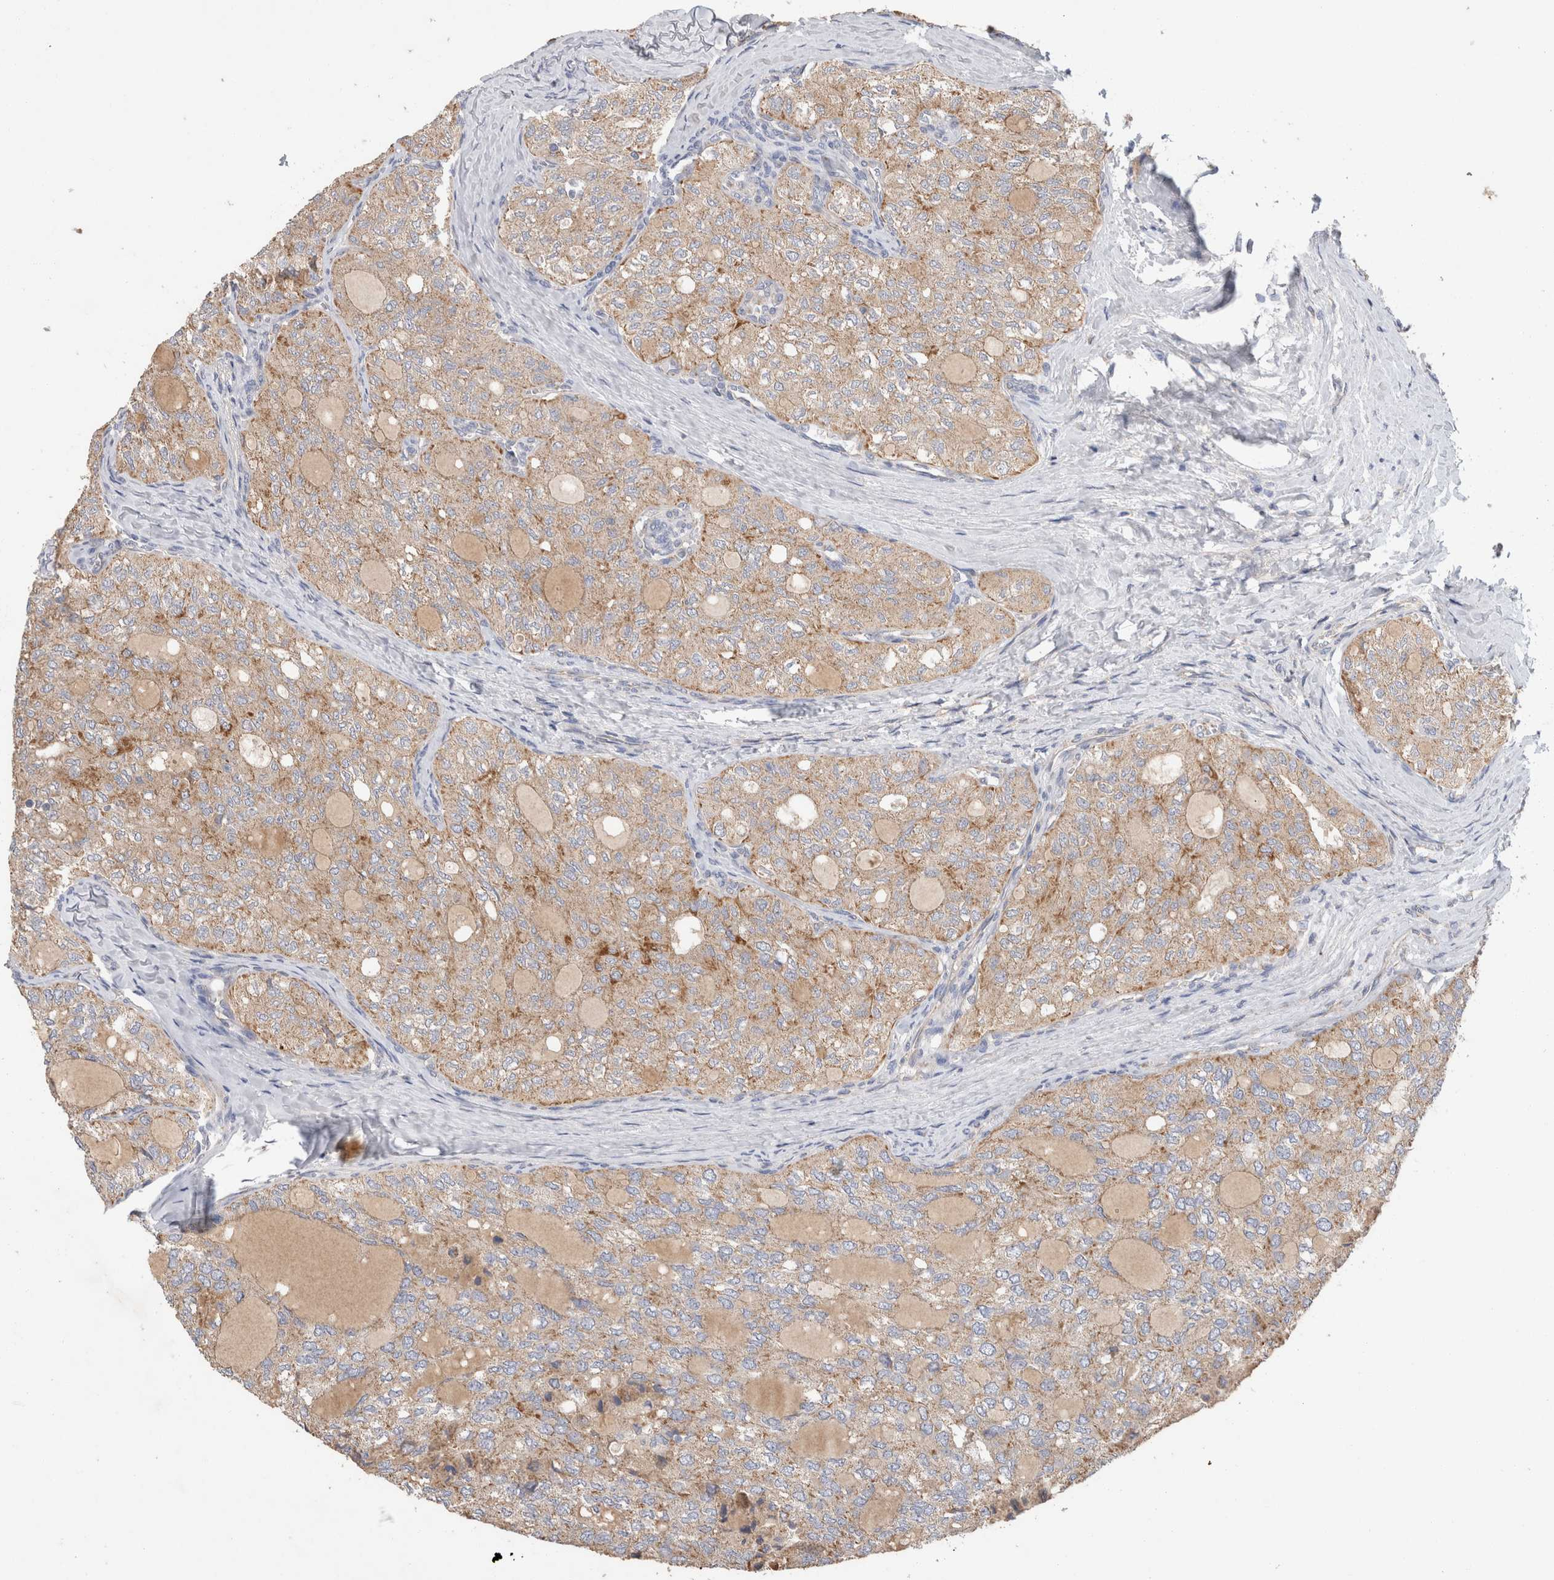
{"staining": {"intensity": "weak", "quantity": ">75%", "location": "cytoplasmic/membranous"}, "tissue": "thyroid cancer", "cell_type": "Tumor cells", "image_type": "cancer", "snomed": [{"axis": "morphology", "description": "Follicular adenoma carcinoma, NOS"}, {"axis": "topography", "description": "Thyroid gland"}], "caption": "DAB (3,3'-diaminobenzidine) immunohistochemical staining of human follicular adenoma carcinoma (thyroid) displays weak cytoplasmic/membranous protein positivity in approximately >75% of tumor cells.", "gene": "IARS2", "patient": {"sex": "male", "age": 75}}